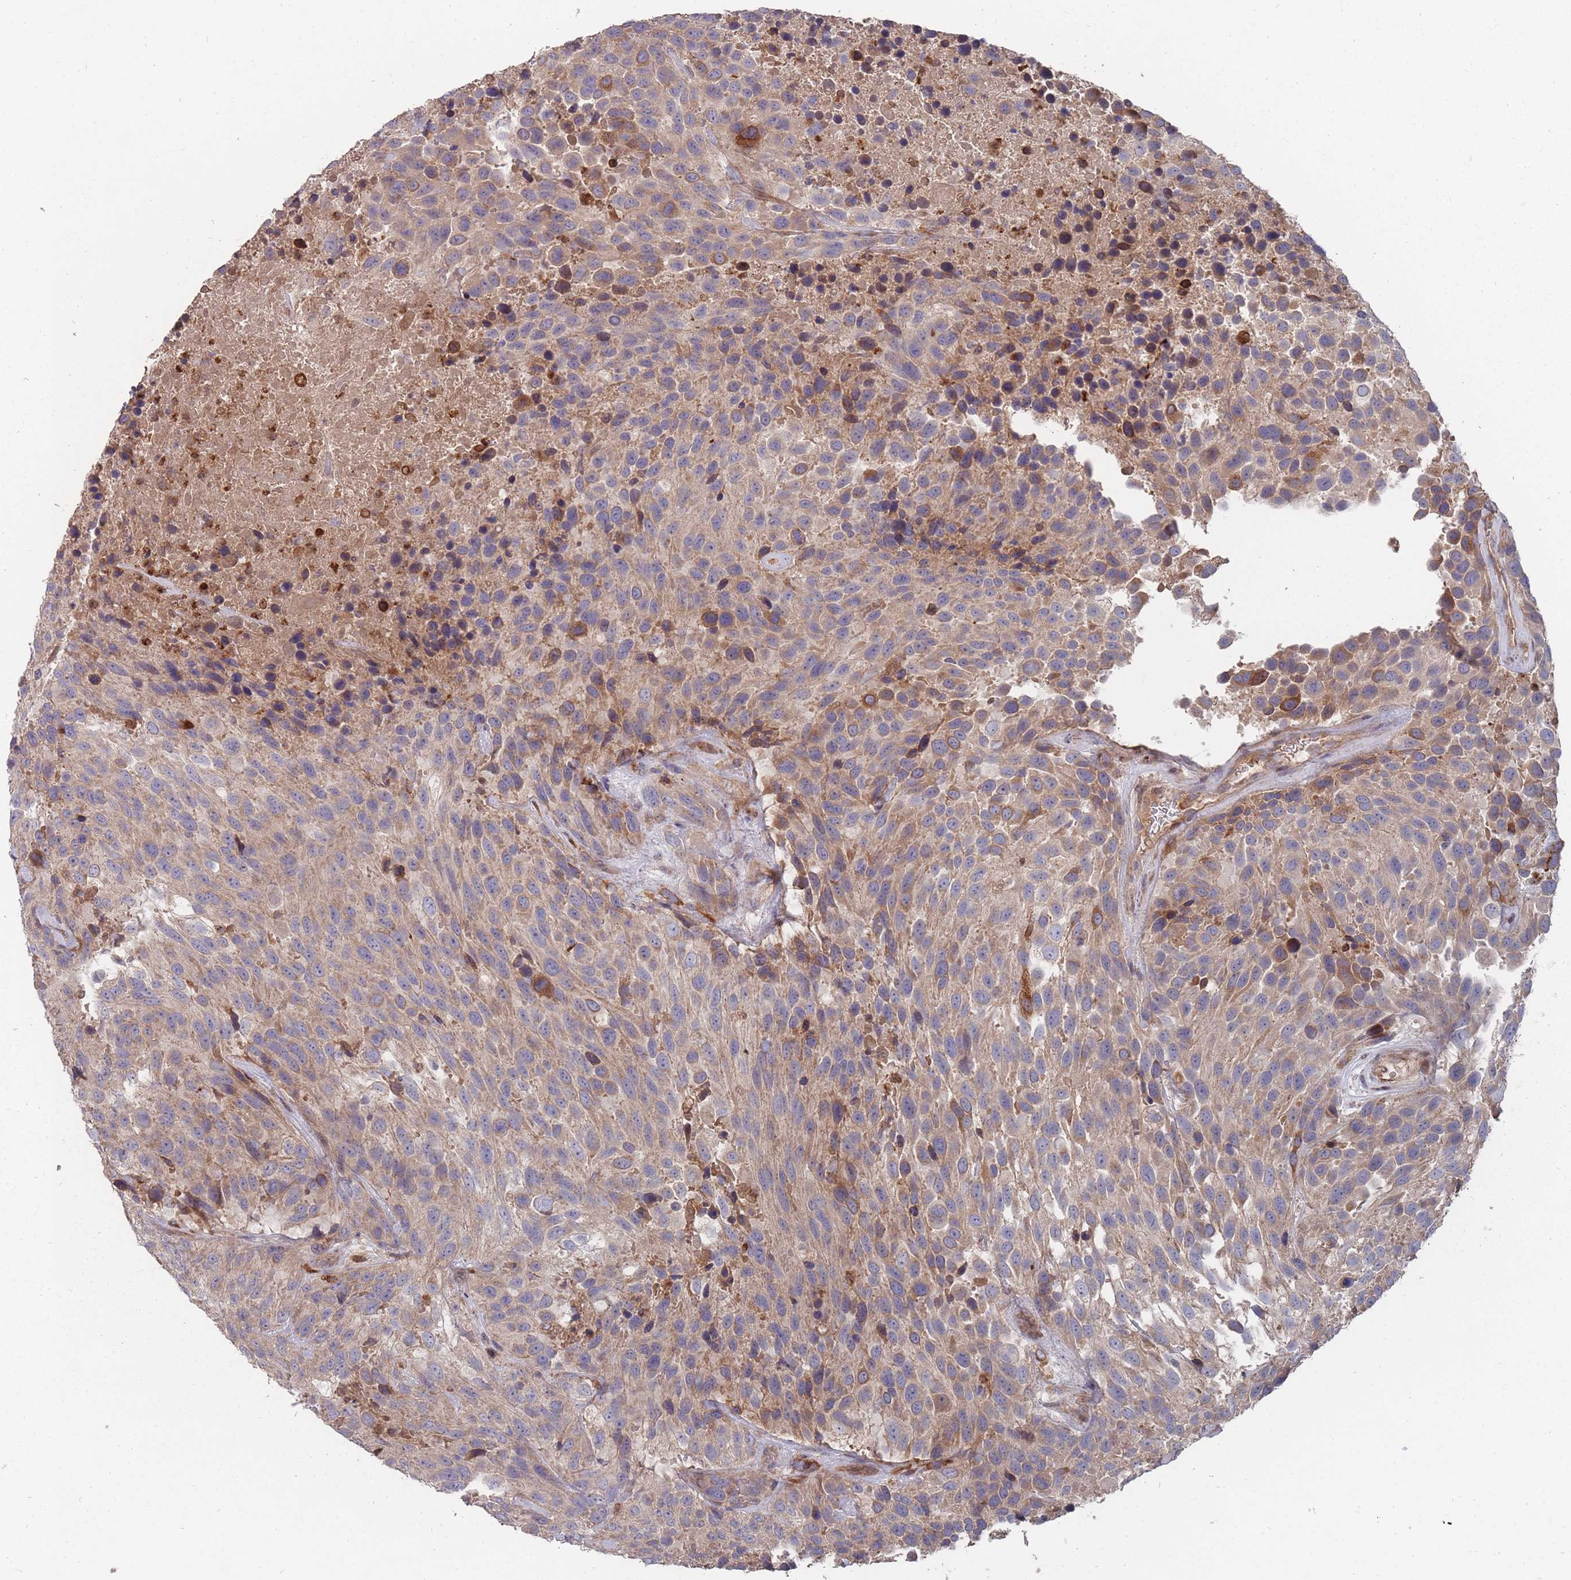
{"staining": {"intensity": "moderate", "quantity": "<25%", "location": "cytoplasmic/membranous"}, "tissue": "urothelial cancer", "cell_type": "Tumor cells", "image_type": "cancer", "snomed": [{"axis": "morphology", "description": "Urothelial carcinoma, High grade"}, {"axis": "topography", "description": "Urinary bladder"}], "caption": "This histopathology image exhibits high-grade urothelial carcinoma stained with immunohistochemistry to label a protein in brown. The cytoplasmic/membranous of tumor cells show moderate positivity for the protein. Nuclei are counter-stained blue.", "gene": "THSD7B", "patient": {"sex": "female", "age": 70}}